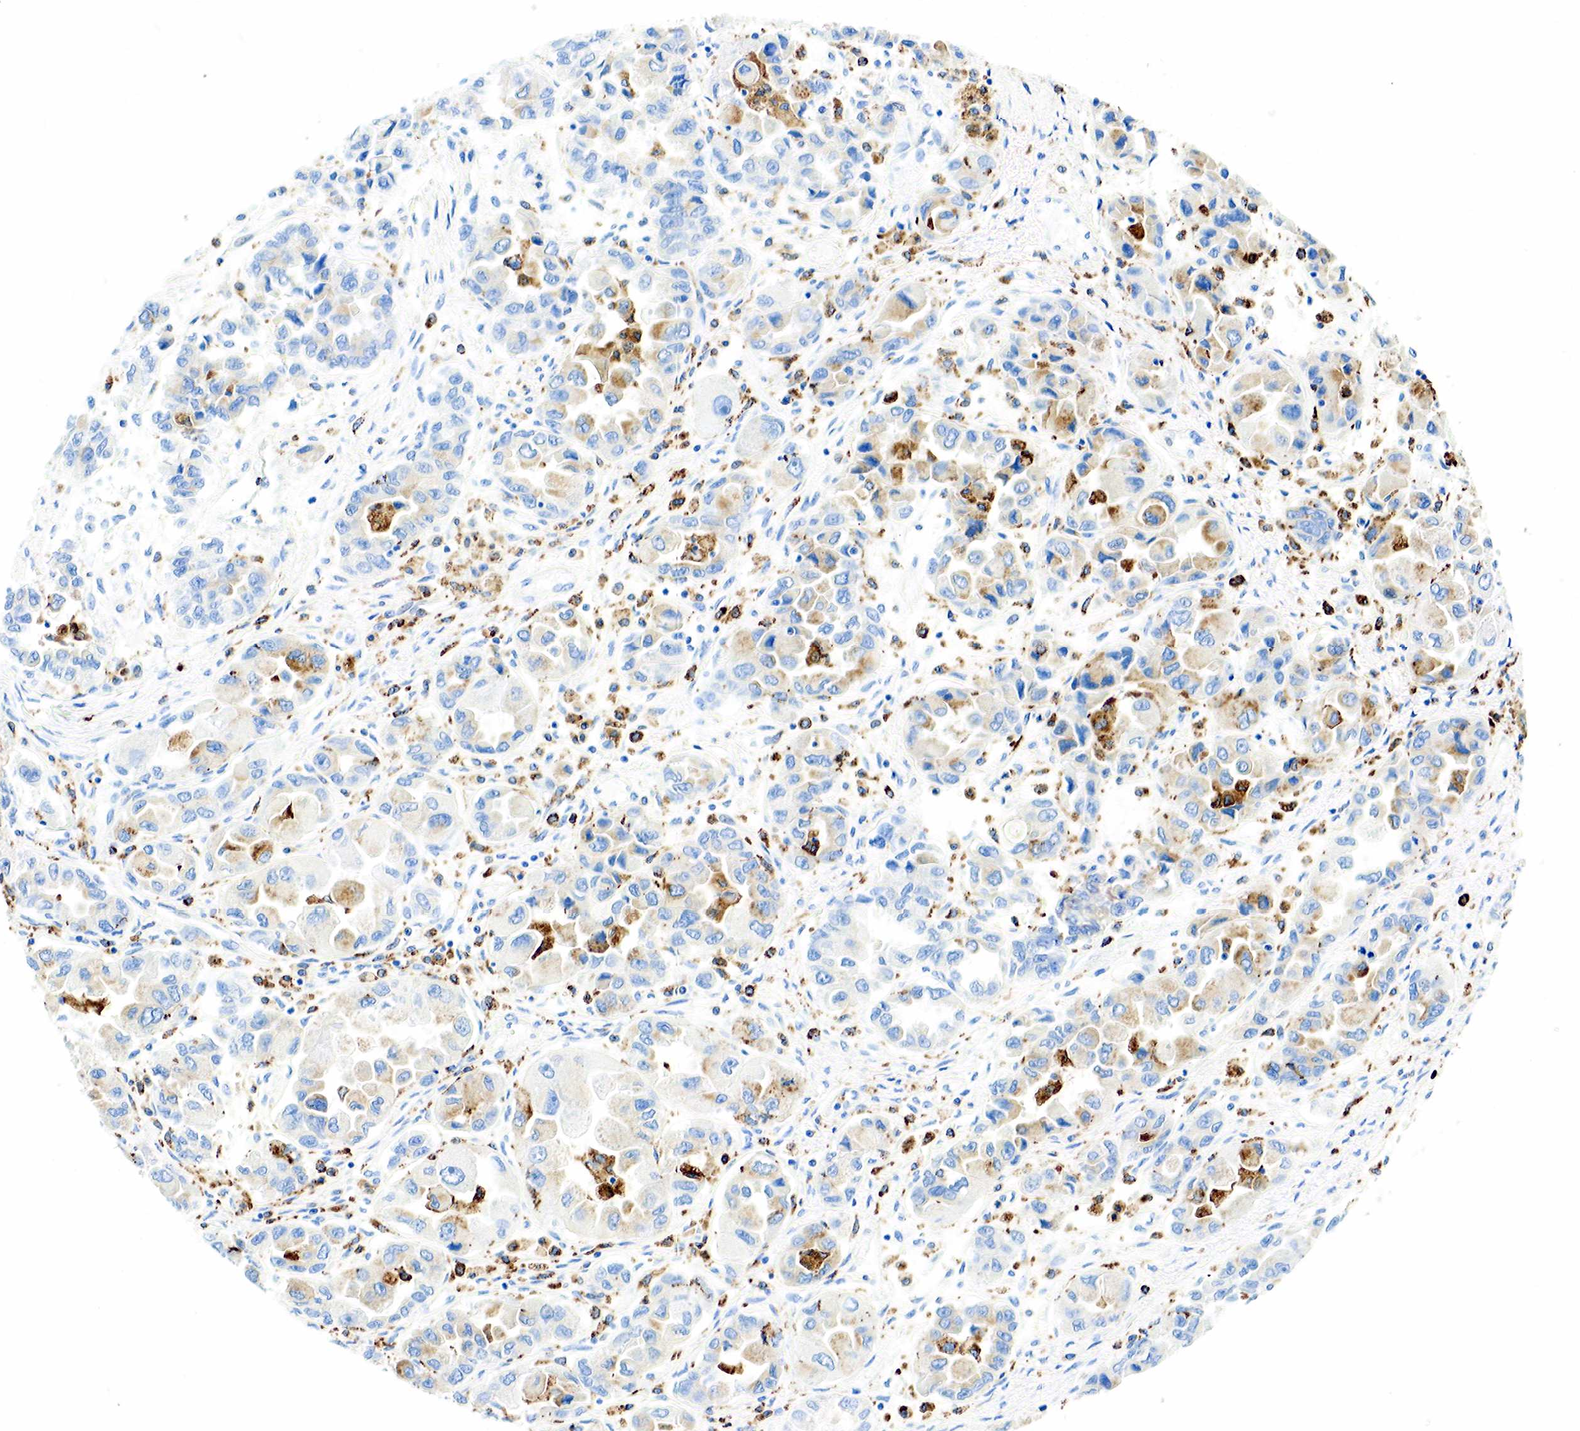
{"staining": {"intensity": "weak", "quantity": "<25%", "location": "cytoplasmic/membranous"}, "tissue": "ovarian cancer", "cell_type": "Tumor cells", "image_type": "cancer", "snomed": [{"axis": "morphology", "description": "Cystadenocarcinoma, serous, NOS"}, {"axis": "topography", "description": "Ovary"}], "caption": "IHC micrograph of human ovarian cancer (serous cystadenocarcinoma) stained for a protein (brown), which exhibits no expression in tumor cells.", "gene": "CD68", "patient": {"sex": "female", "age": 84}}